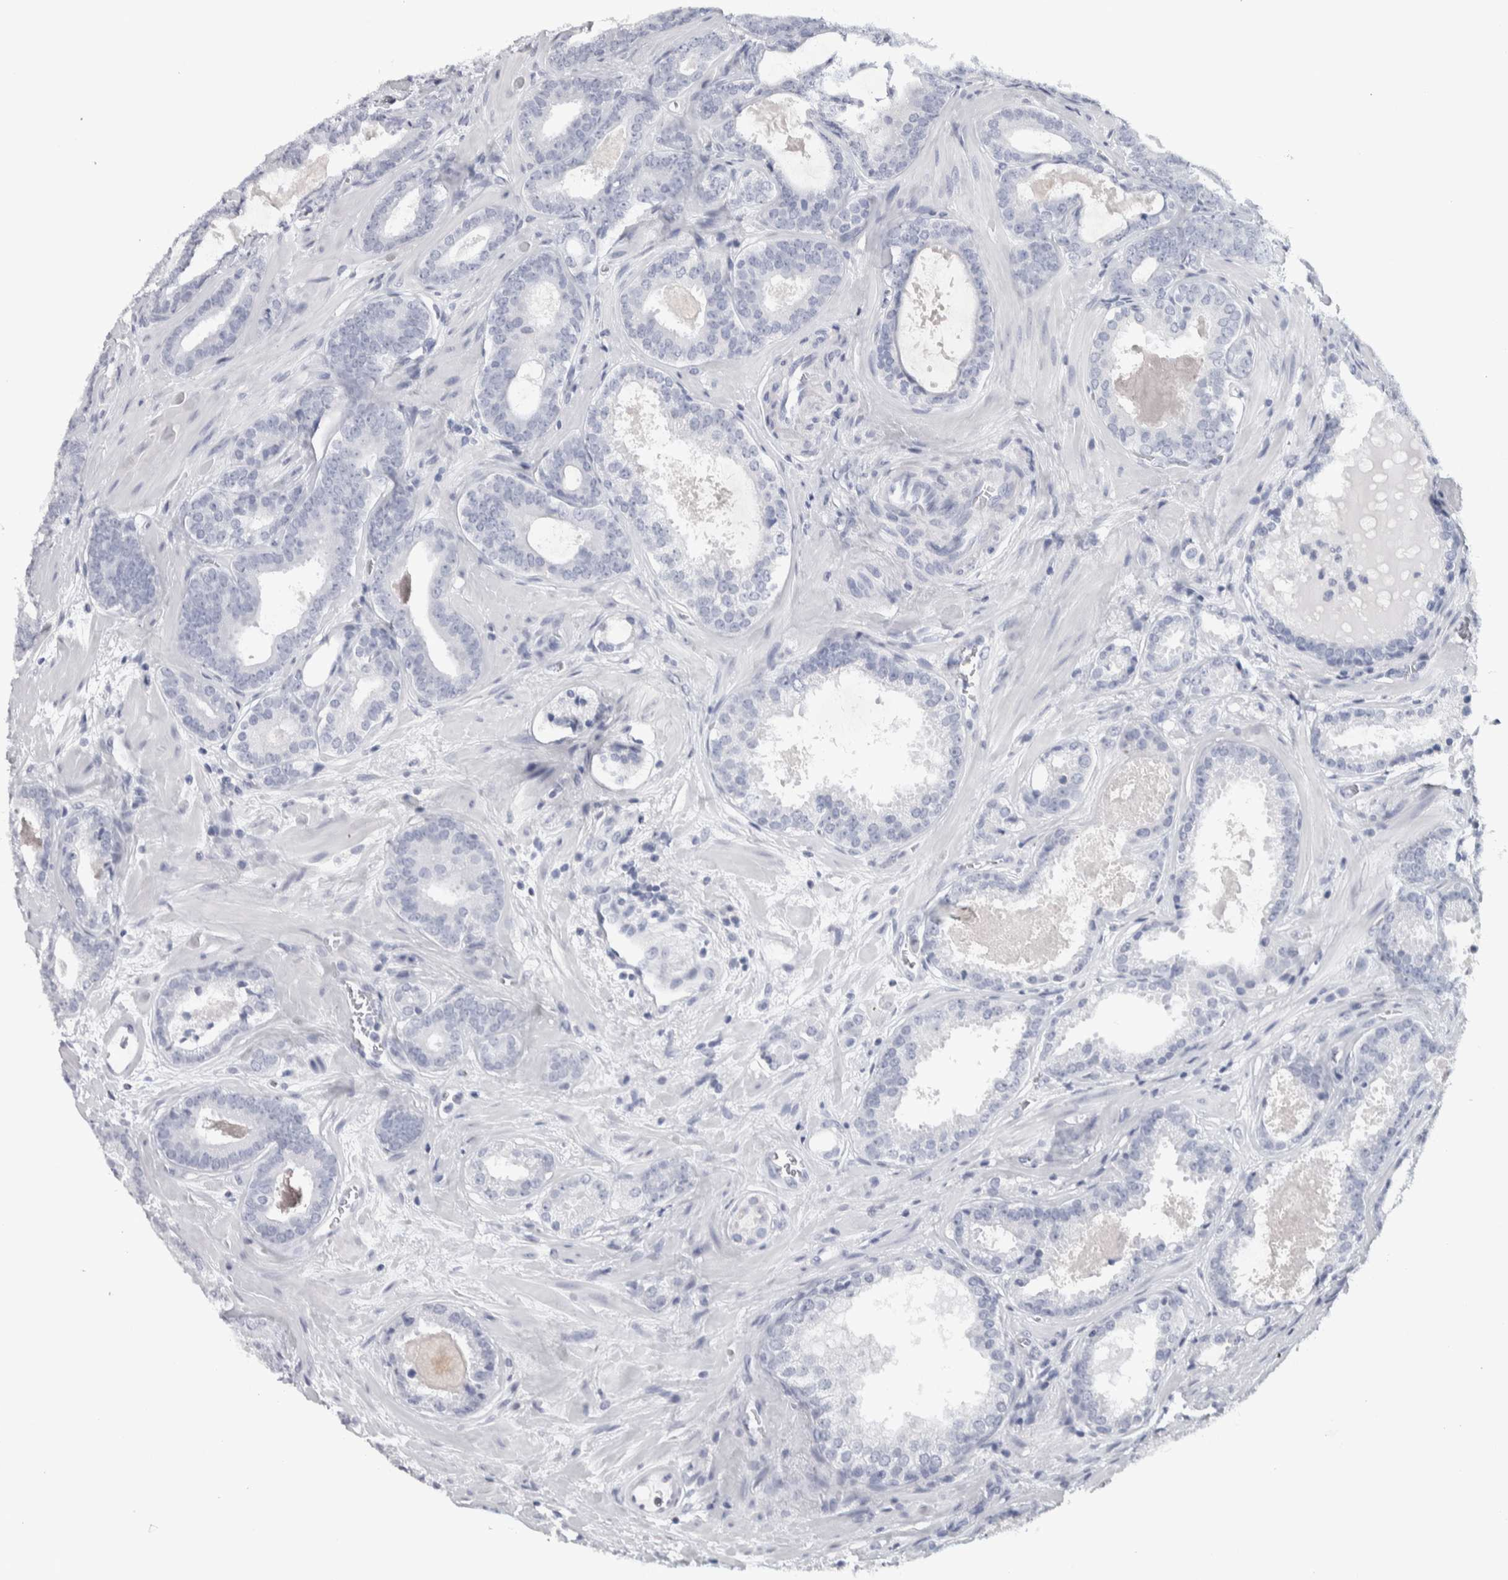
{"staining": {"intensity": "negative", "quantity": "none", "location": "none"}, "tissue": "prostate cancer", "cell_type": "Tumor cells", "image_type": "cancer", "snomed": [{"axis": "morphology", "description": "Adenocarcinoma, High grade"}, {"axis": "topography", "description": "Prostate"}], "caption": "This micrograph is of prostate high-grade adenocarcinoma stained with IHC to label a protein in brown with the nuclei are counter-stained blue. There is no expression in tumor cells.", "gene": "NECAB1", "patient": {"sex": "male", "age": 60}}